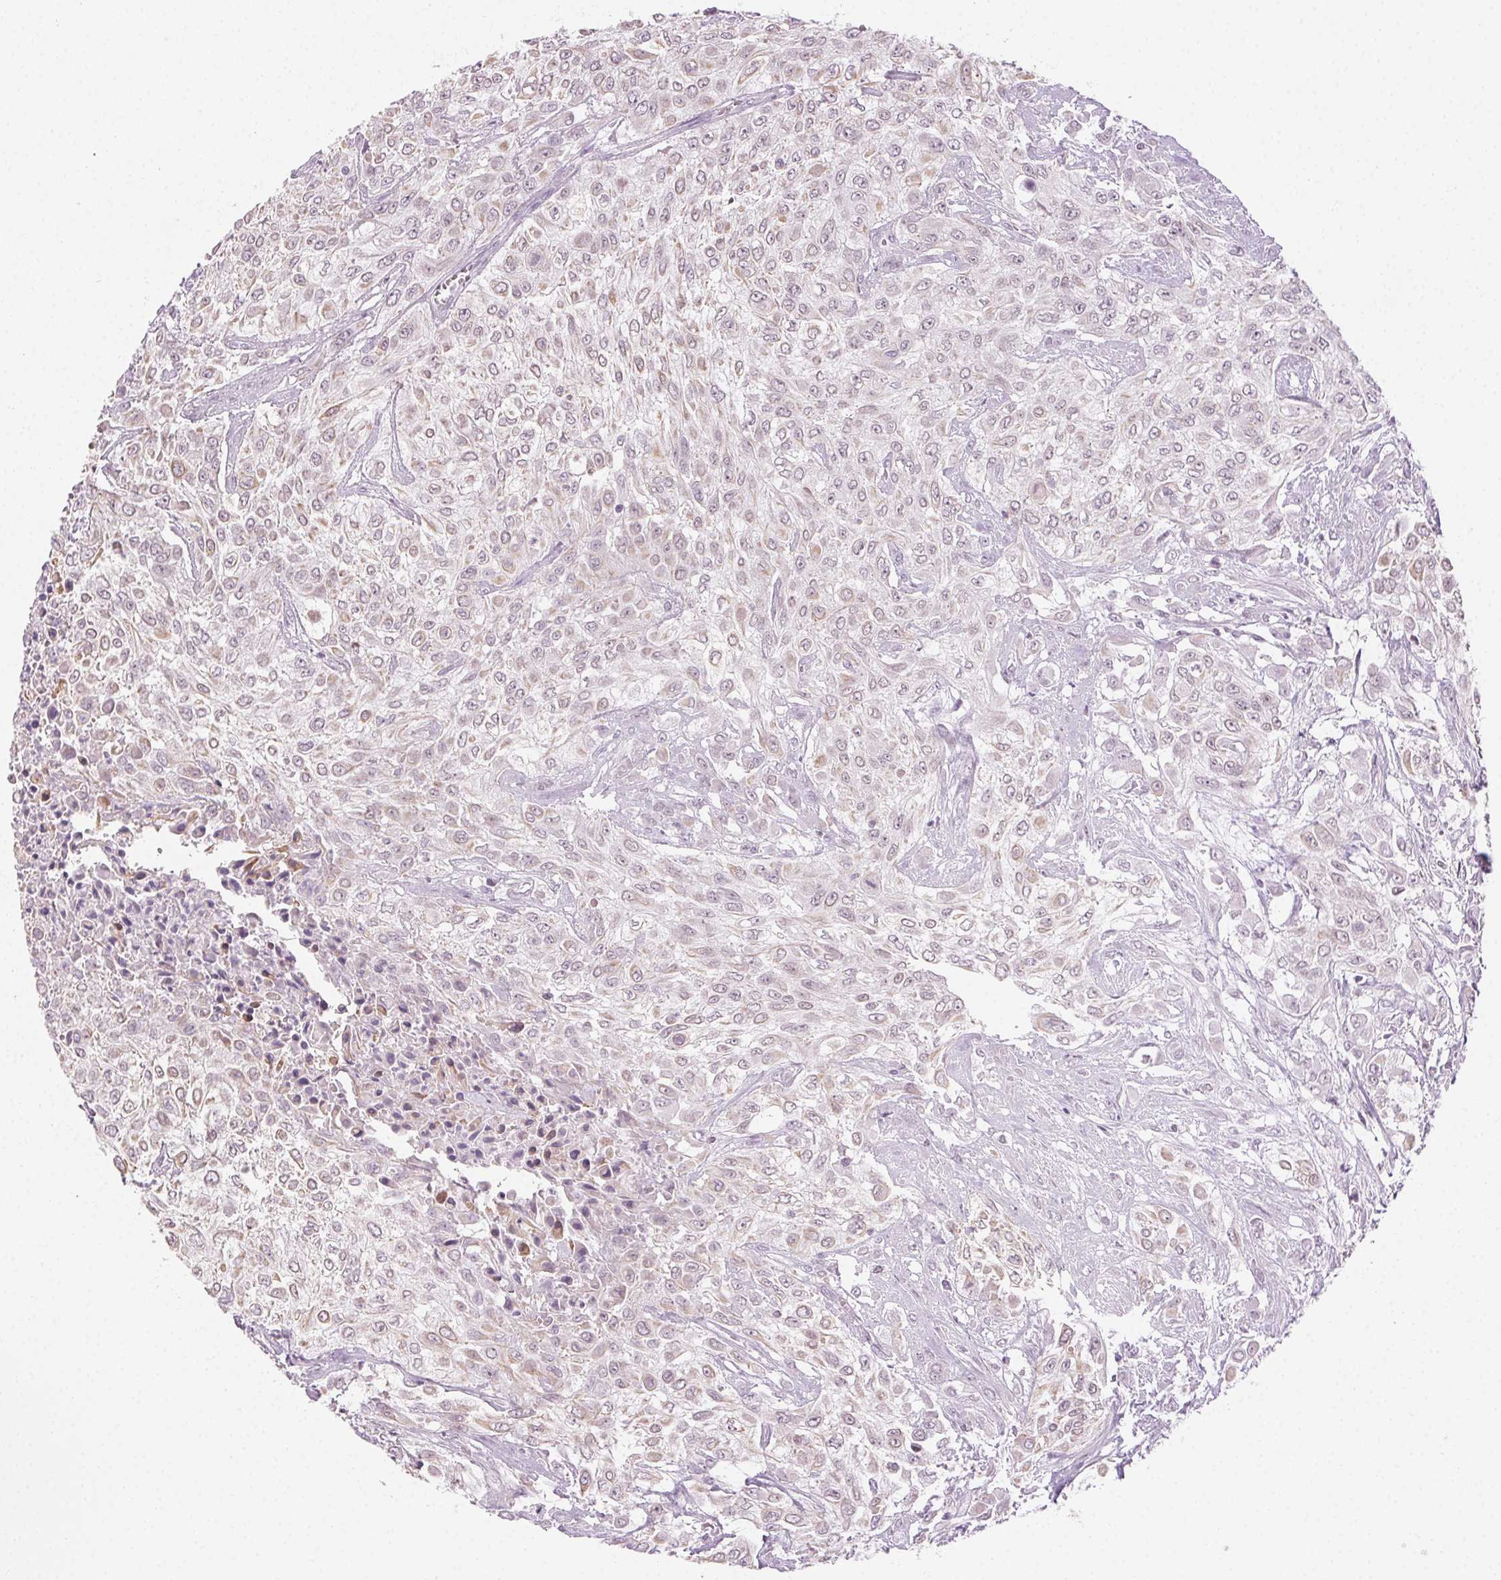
{"staining": {"intensity": "weak", "quantity": "<25%", "location": "cytoplasmic/membranous"}, "tissue": "urothelial cancer", "cell_type": "Tumor cells", "image_type": "cancer", "snomed": [{"axis": "morphology", "description": "Urothelial carcinoma, High grade"}, {"axis": "topography", "description": "Urinary bladder"}], "caption": "Immunohistochemistry (IHC) of high-grade urothelial carcinoma exhibits no positivity in tumor cells. Nuclei are stained in blue.", "gene": "AIF1L", "patient": {"sex": "male", "age": 57}}